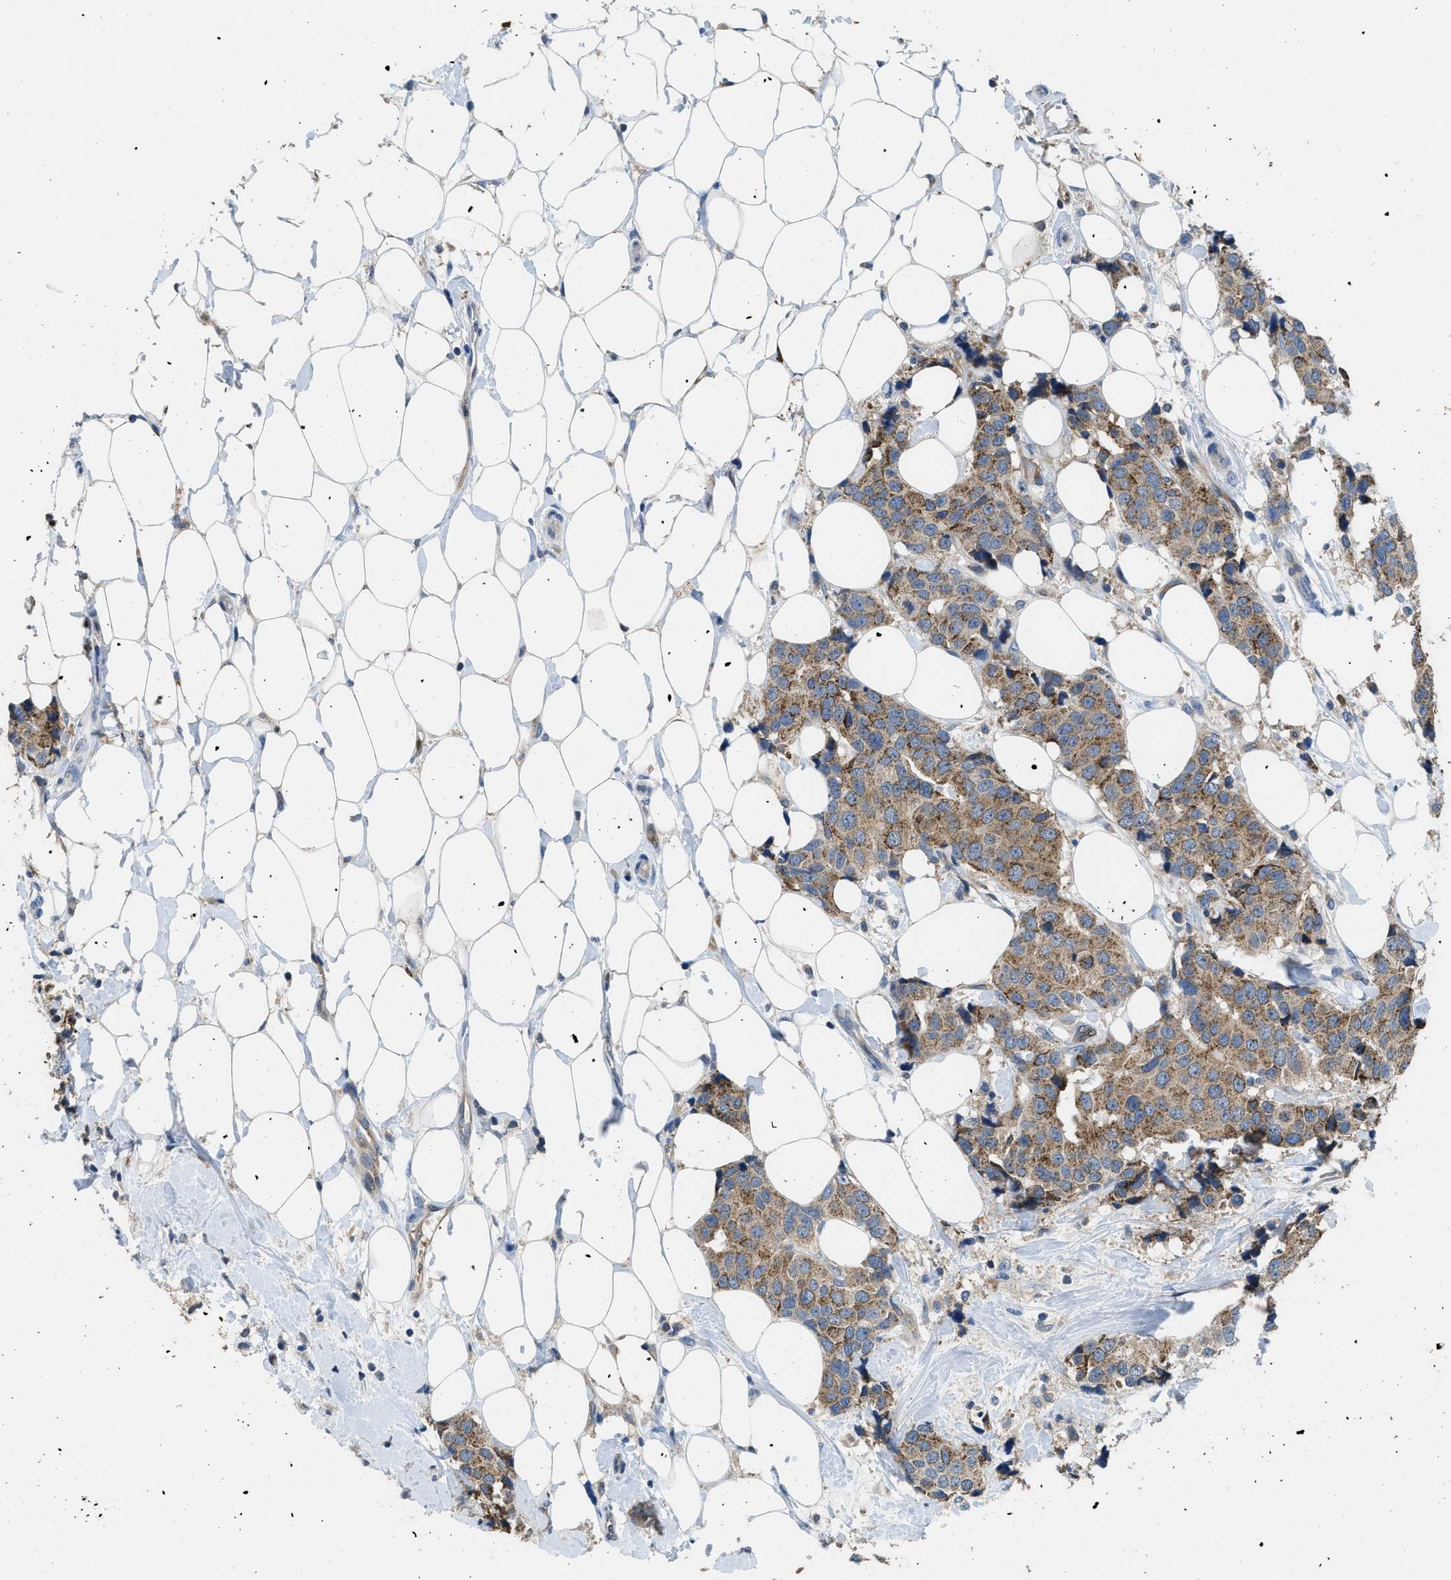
{"staining": {"intensity": "moderate", "quantity": ">75%", "location": "cytoplasmic/membranous"}, "tissue": "breast cancer", "cell_type": "Tumor cells", "image_type": "cancer", "snomed": [{"axis": "morphology", "description": "Normal tissue, NOS"}, {"axis": "morphology", "description": "Duct carcinoma"}, {"axis": "topography", "description": "Breast"}], "caption": "Immunohistochemistry (IHC) of human breast cancer (infiltrating ductal carcinoma) exhibits medium levels of moderate cytoplasmic/membranous positivity in about >75% of tumor cells.", "gene": "DGKE", "patient": {"sex": "female", "age": 39}}